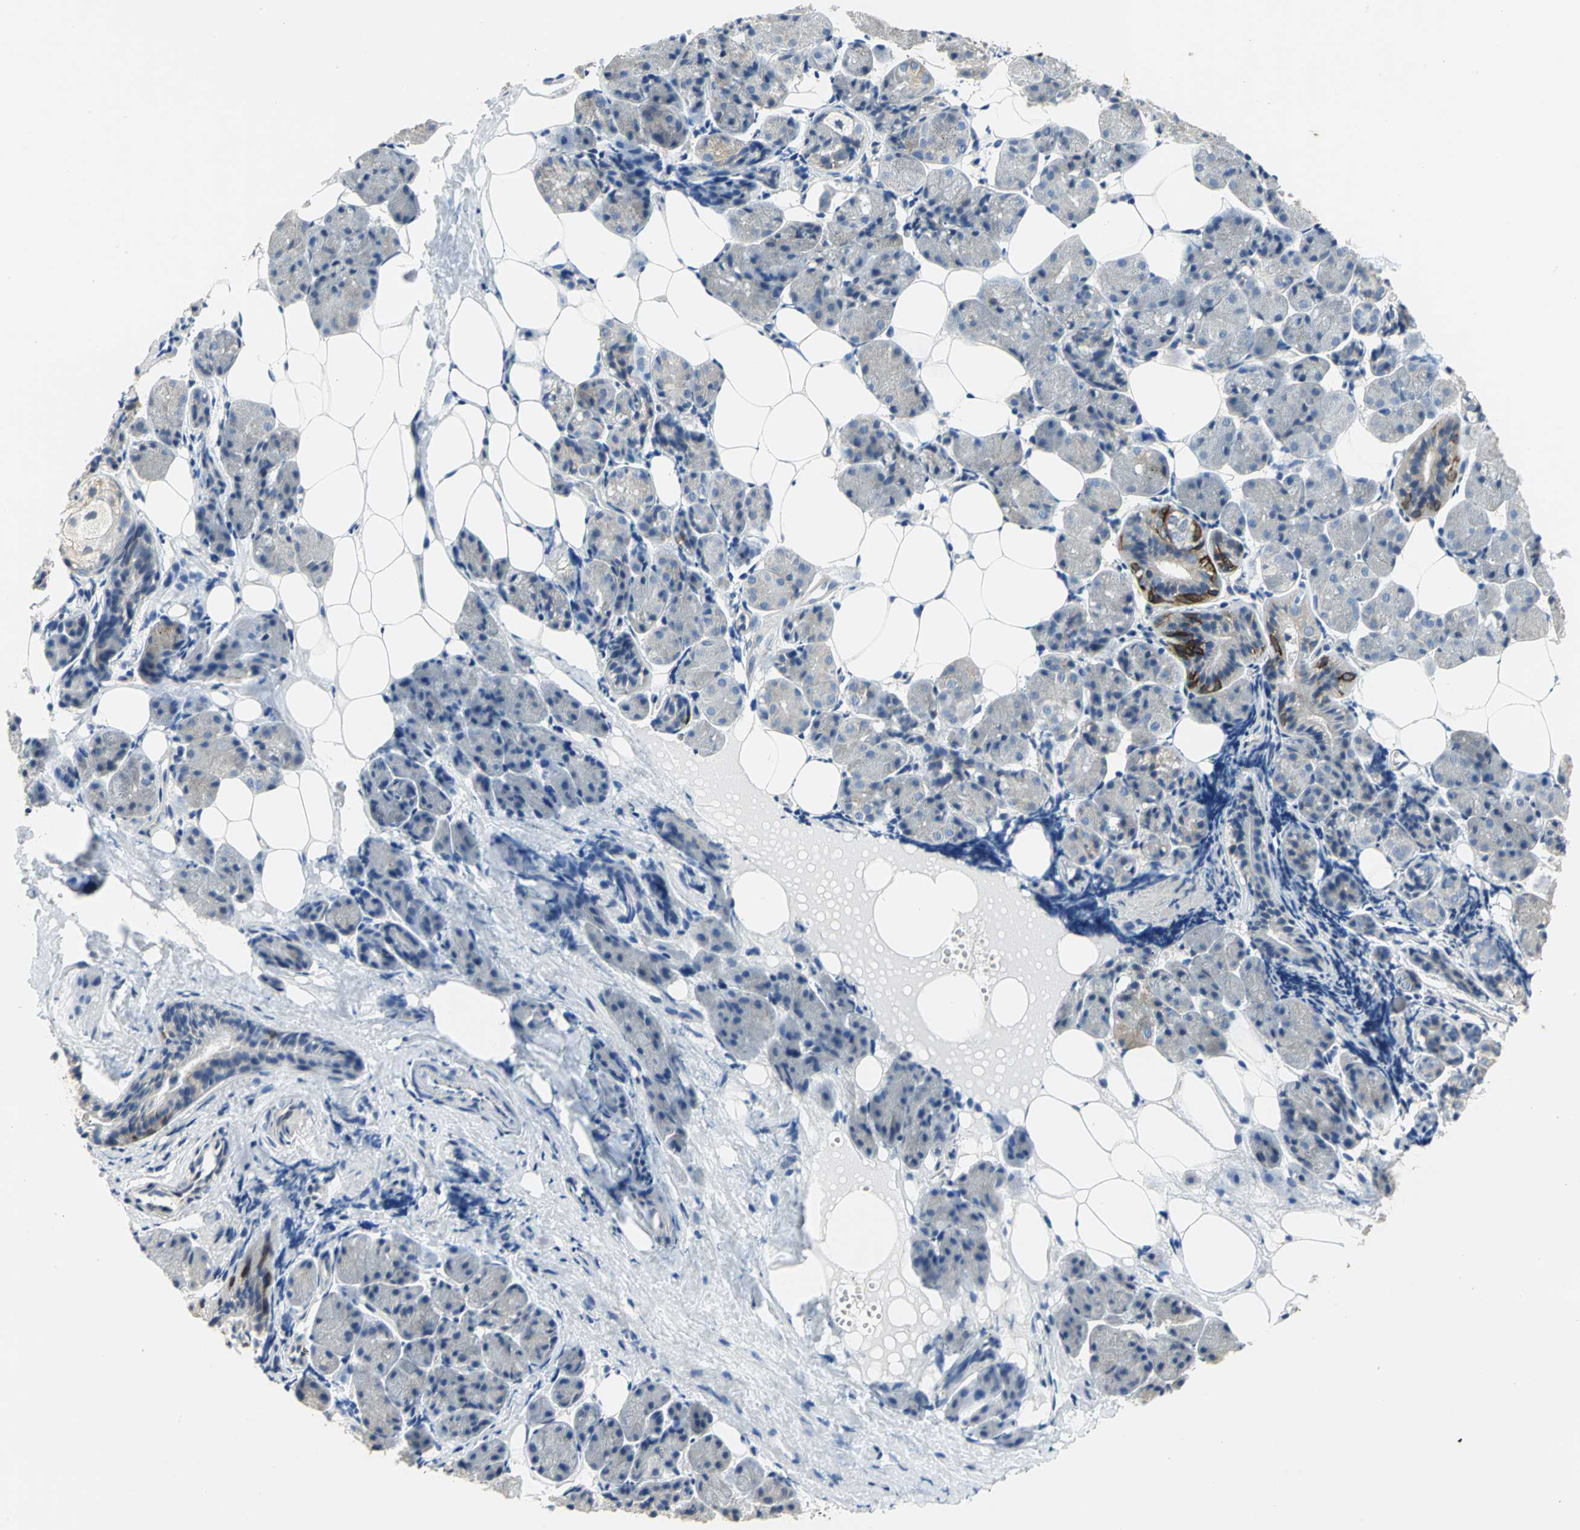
{"staining": {"intensity": "strong", "quantity": "<25%", "location": "cytoplasmic/membranous"}, "tissue": "salivary gland", "cell_type": "Glandular cells", "image_type": "normal", "snomed": [{"axis": "morphology", "description": "Normal tissue, NOS"}, {"axis": "morphology", "description": "Adenoma, NOS"}, {"axis": "topography", "description": "Salivary gland"}], "caption": "IHC photomicrograph of benign salivary gland stained for a protein (brown), which displays medium levels of strong cytoplasmic/membranous positivity in approximately <25% of glandular cells.", "gene": "HTR1F", "patient": {"sex": "female", "age": 32}}